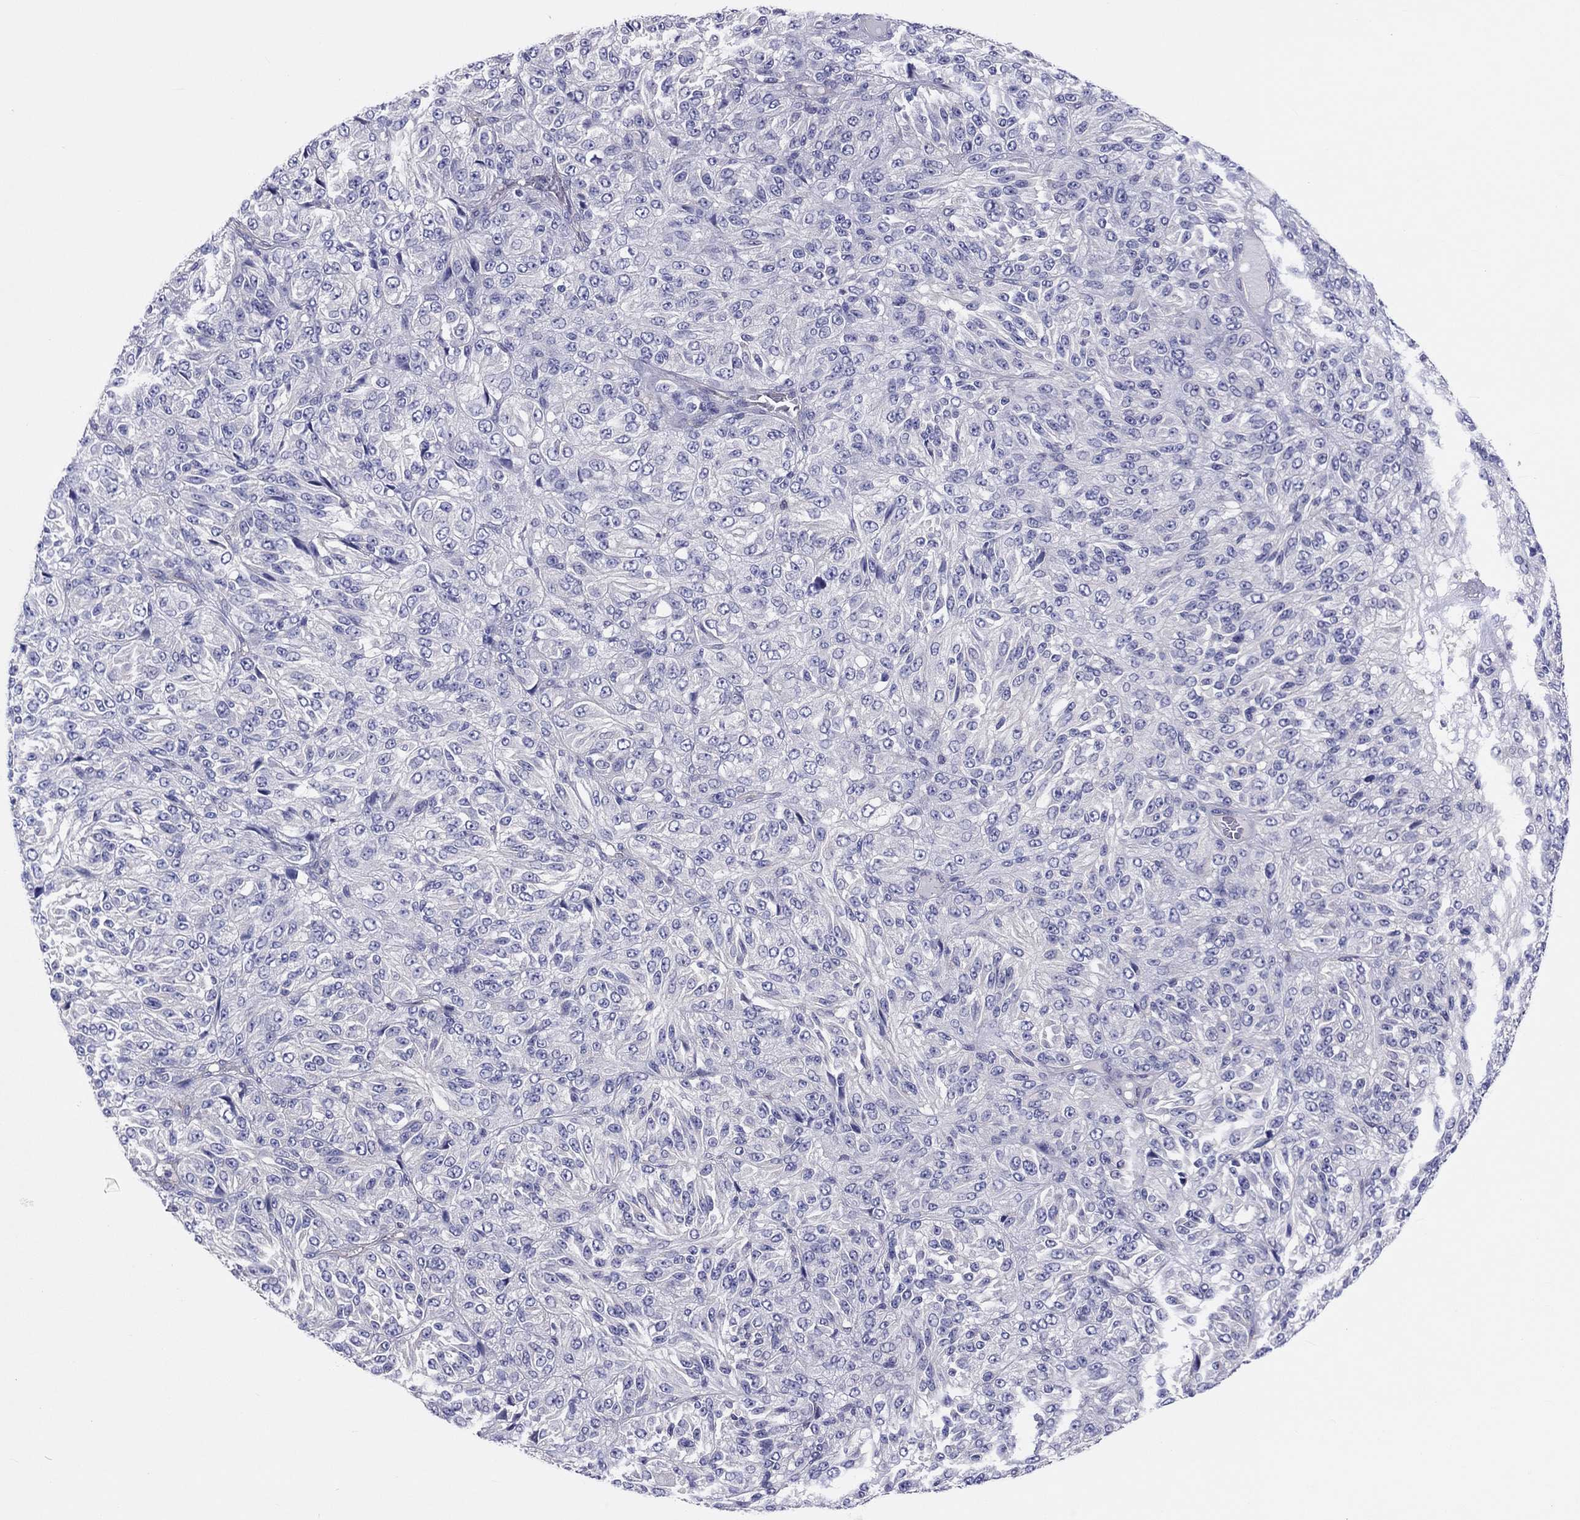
{"staining": {"intensity": "negative", "quantity": "none", "location": "none"}, "tissue": "melanoma", "cell_type": "Tumor cells", "image_type": "cancer", "snomed": [{"axis": "morphology", "description": "Malignant melanoma, Metastatic site"}, {"axis": "topography", "description": "Brain"}], "caption": "This histopathology image is of melanoma stained with IHC to label a protein in brown with the nuclei are counter-stained blue. There is no expression in tumor cells. Nuclei are stained in blue.", "gene": "ABCG4", "patient": {"sex": "female", "age": 56}}